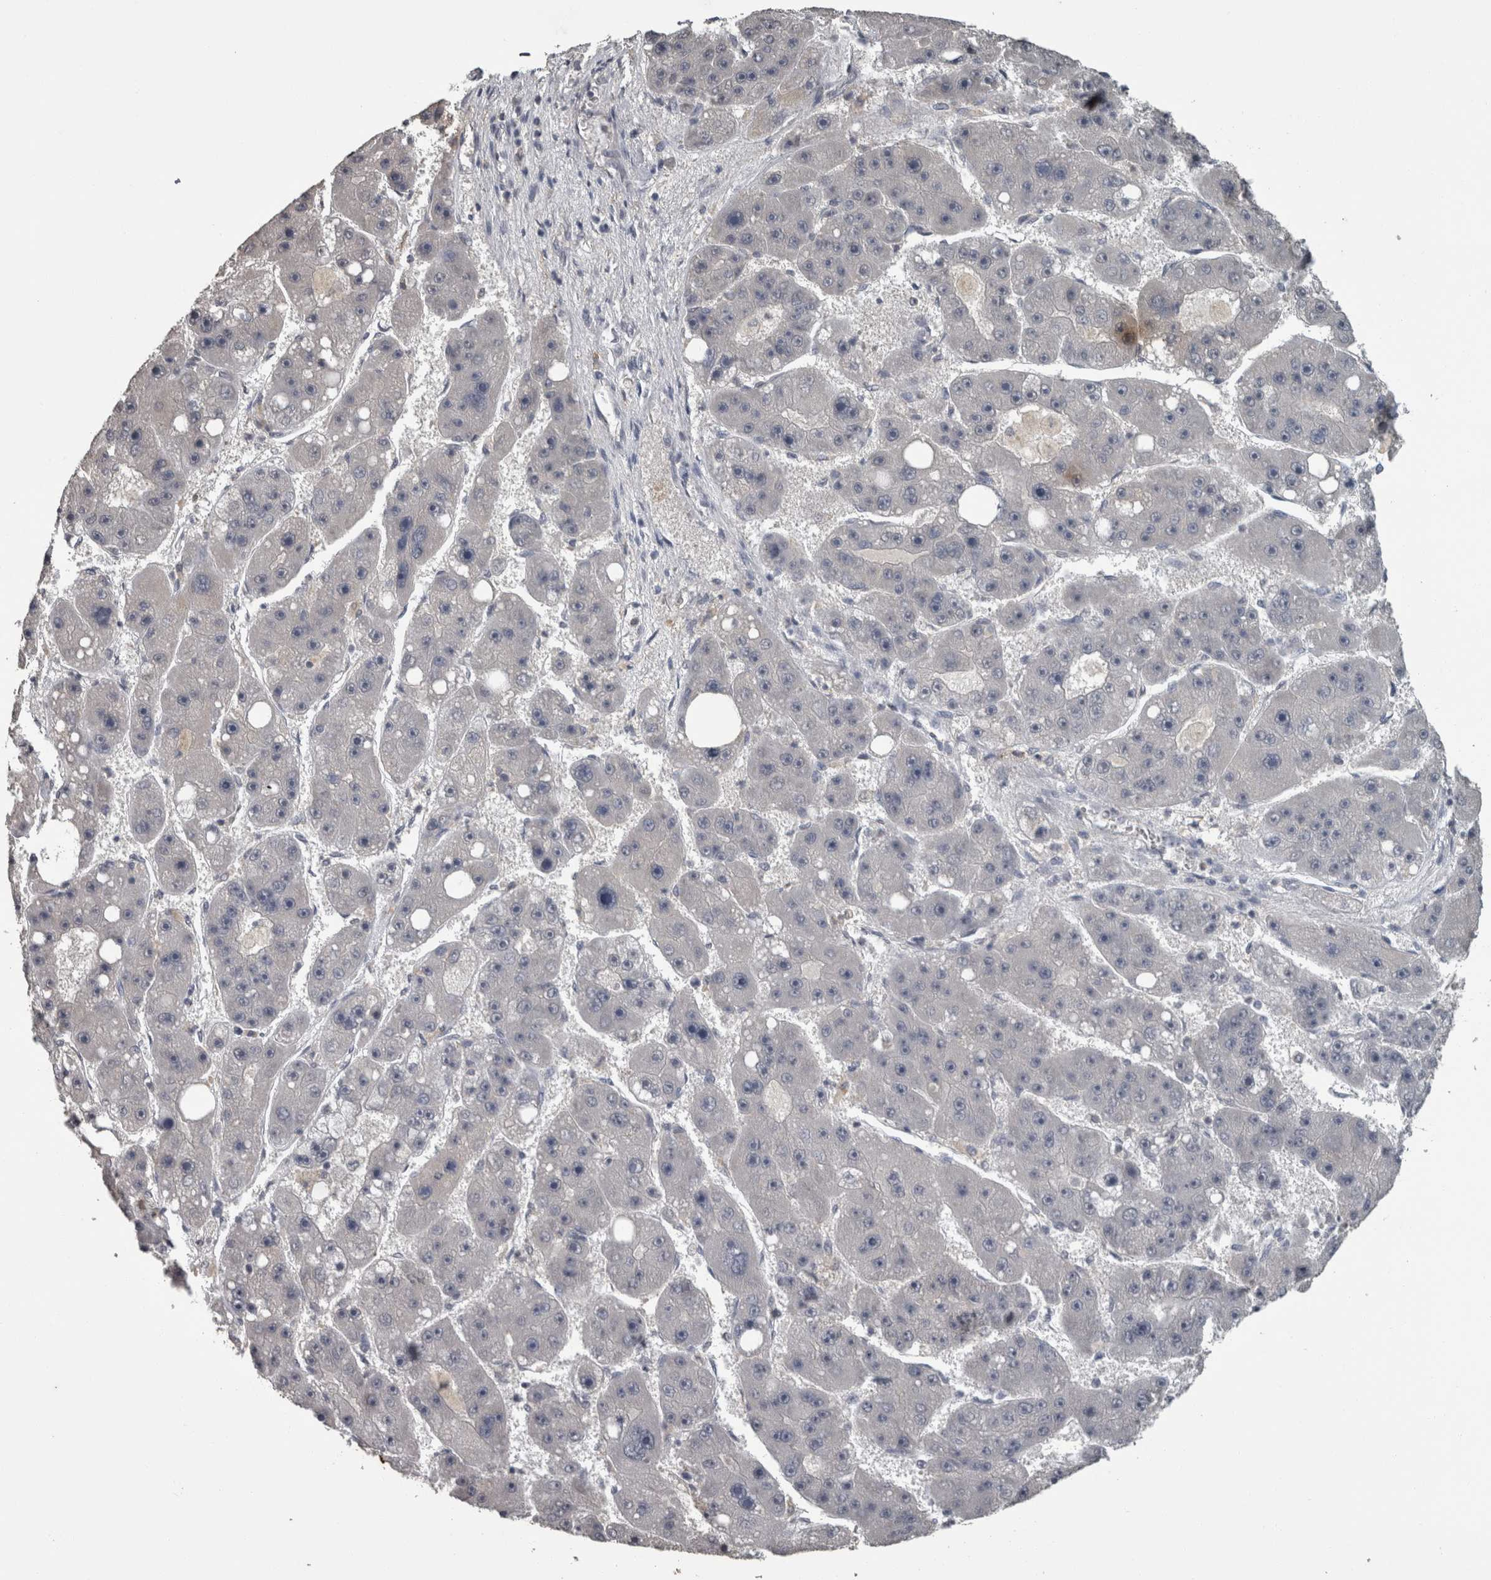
{"staining": {"intensity": "negative", "quantity": "none", "location": "none"}, "tissue": "liver cancer", "cell_type": "Tumor cells", "image_type": "cancer", "snomed": [{"axis": "morphology", "description": "Carcinoma, Hepatocellular, NOS"}, {"axis": "topography", "description": "Liver"}], "caption": "Liver cancer (hepatocellular carcinoma) was stained to show a protein in brown. There is no significant positivity in tumor cells.", "gene": "PIK3AP1", "patient": {"sex": "female", "age": 61}}